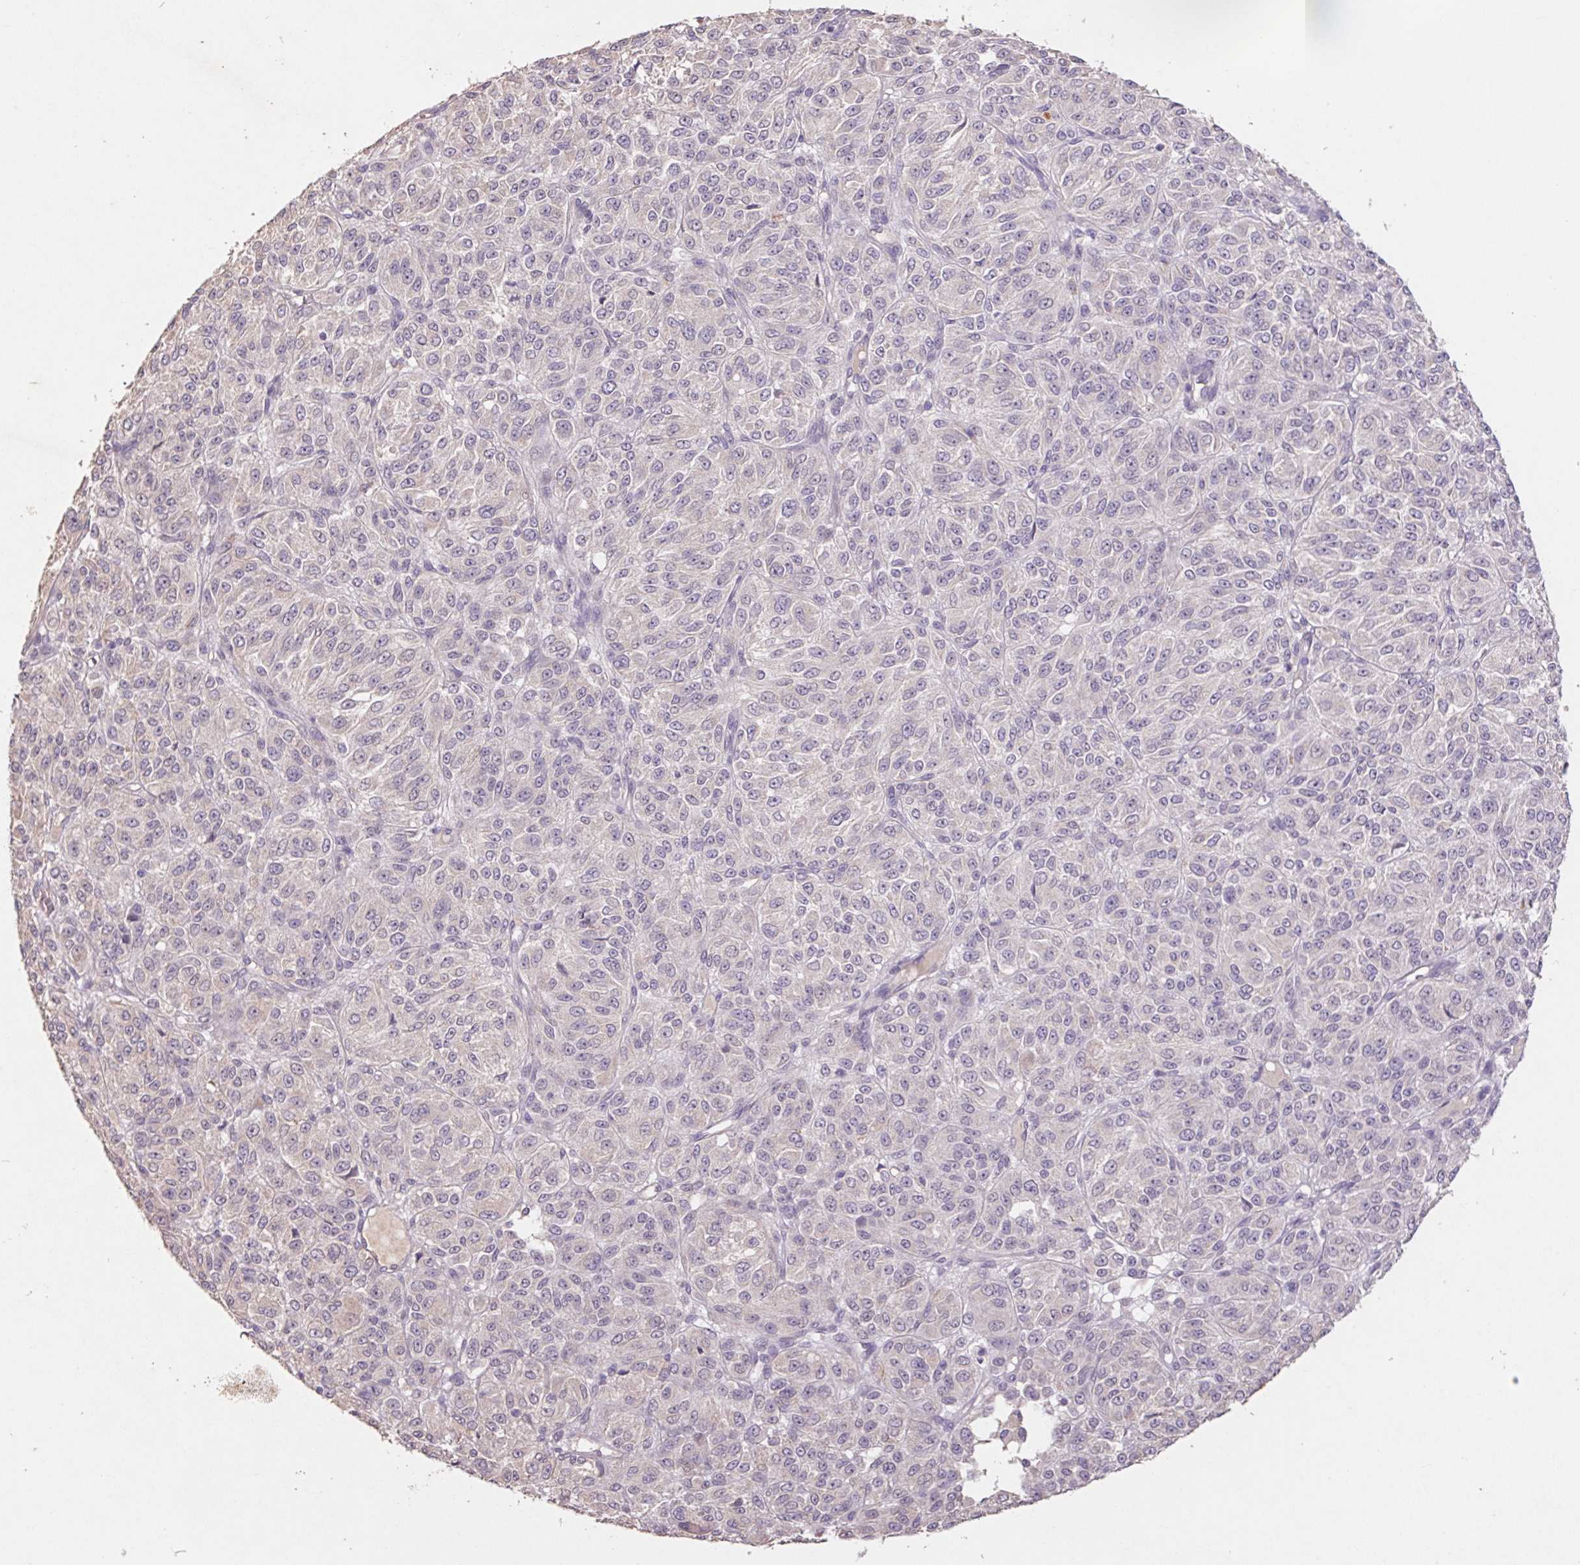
{"staining": {"intensity": "negative", "quantity": "none", "location": "none"}, "tissue": "melanoma", "cell_type": "Tumor cells", "image_type": "cancer", "snomed": [{"axis": "morphology", "description": "Malignant melanoma, Metastatic site"}, {"axis": "topography", "description": "Brain"}], "caption": "The immunohistochemistry micrograph has no significant expression in tumor cells of melanoma tissue. (Brightfield microscopy of DAB (3,3'-diaminobenzidine) immunohistochemistry (IHC) at high magnification).", "gene": "GRM2", "patient": {"sex": "female", "age": 56}}